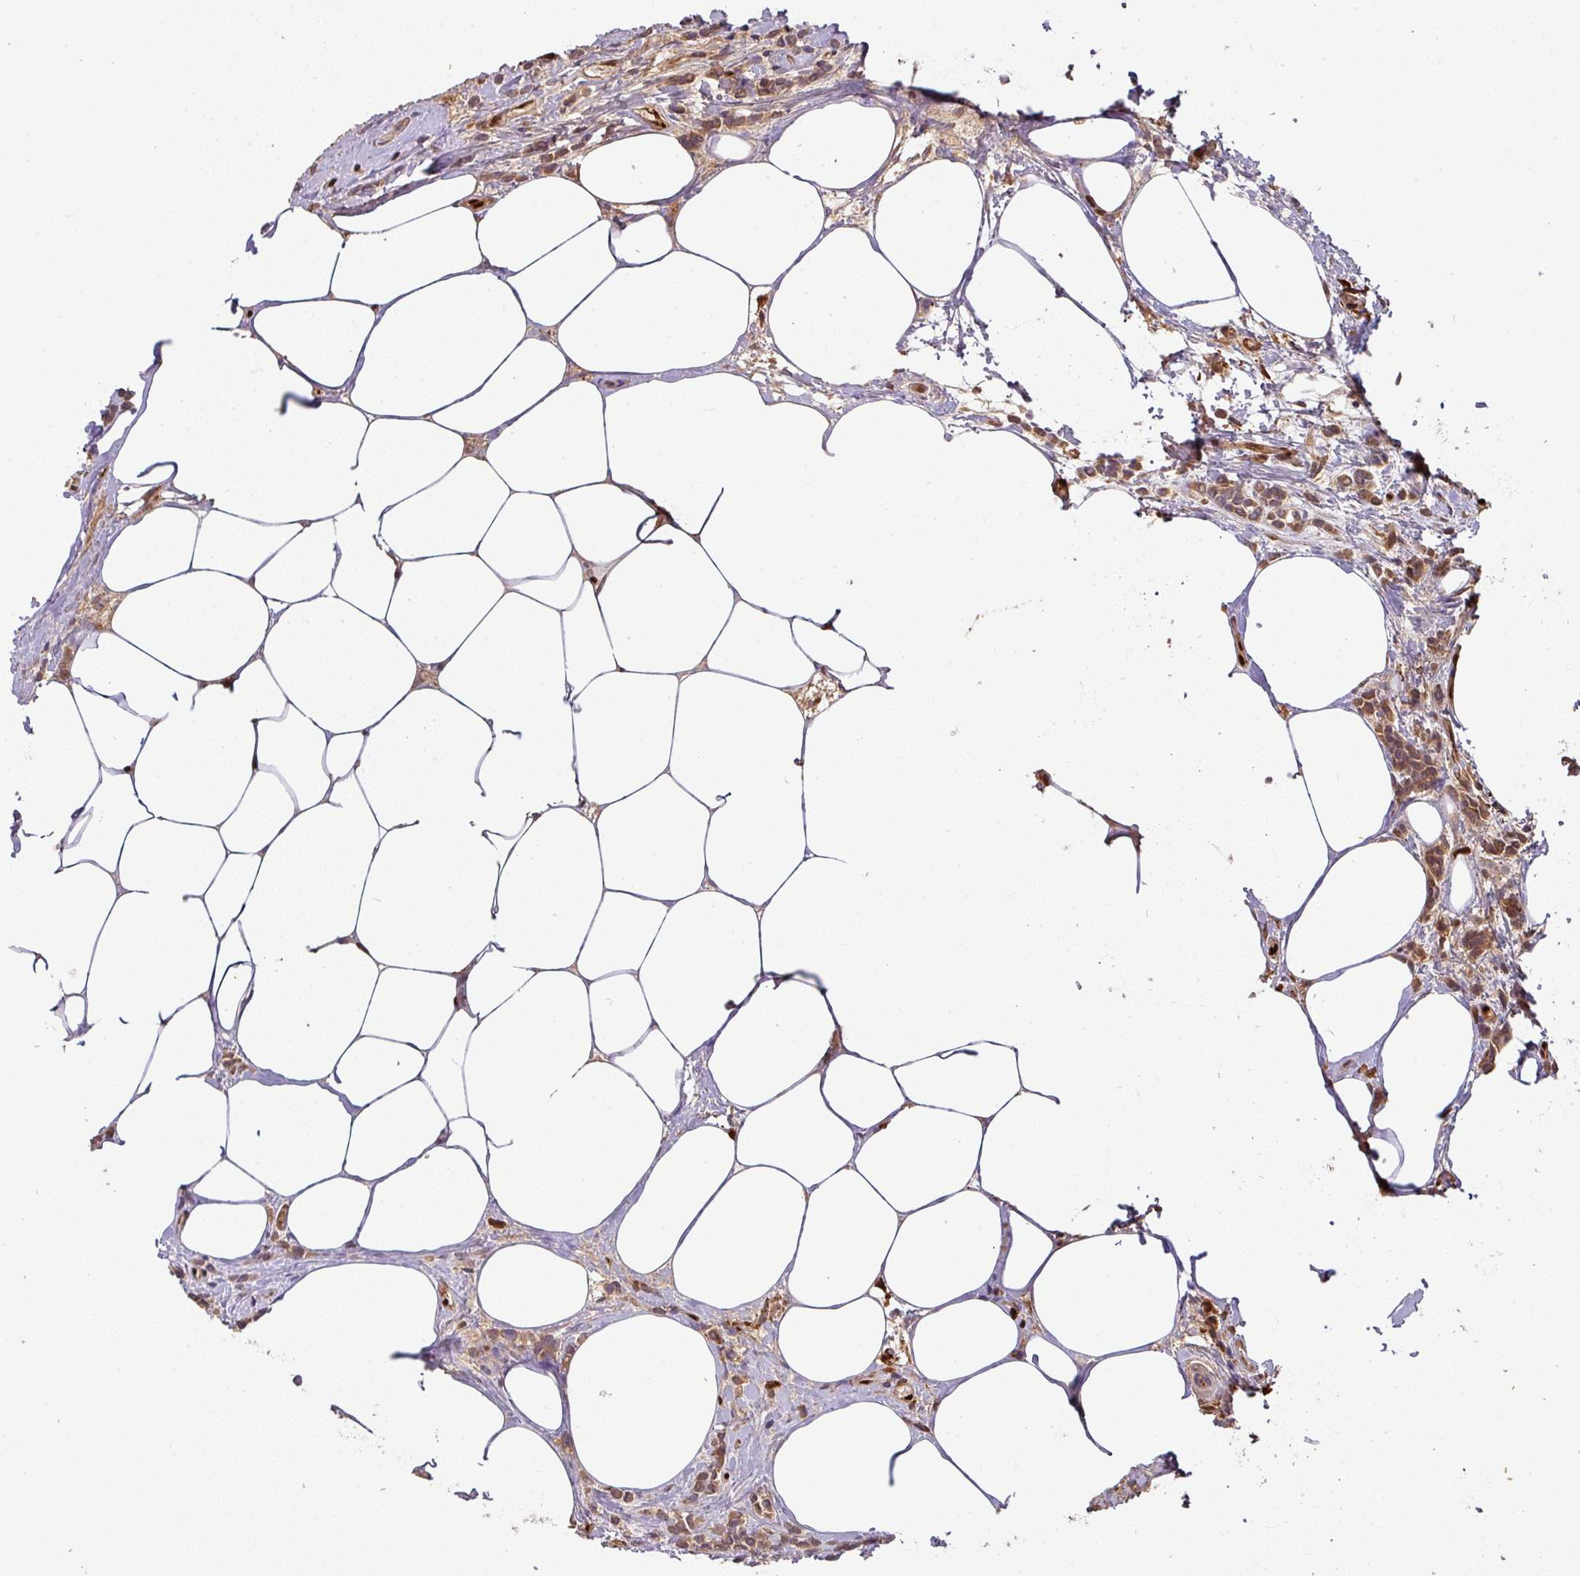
{"staining": {"intensity": "weak", "quantity": ">75%", "location": "cytoplasmic/membranous,nuclear"}, "tissue": "breast cancer", "cell_type": "Tumor cells", "image_type": "cancer", "snomed": [{"axis": "morphology", "description": "Lobular carcinoma"}, {"axis": "topography", "description": "Breast"}], "caption": "Tumor cells demonstrate low levels of weak cytoplasmic/membranous and nuclear positivity in approximately >75% of cells in human breast cancer (lobular carcinoma). (DAB IHC, brown staining for protein, blue staining for nuclei).", "gene": "SAMHD1", "patient": {"sex": "female", "age": 84}}